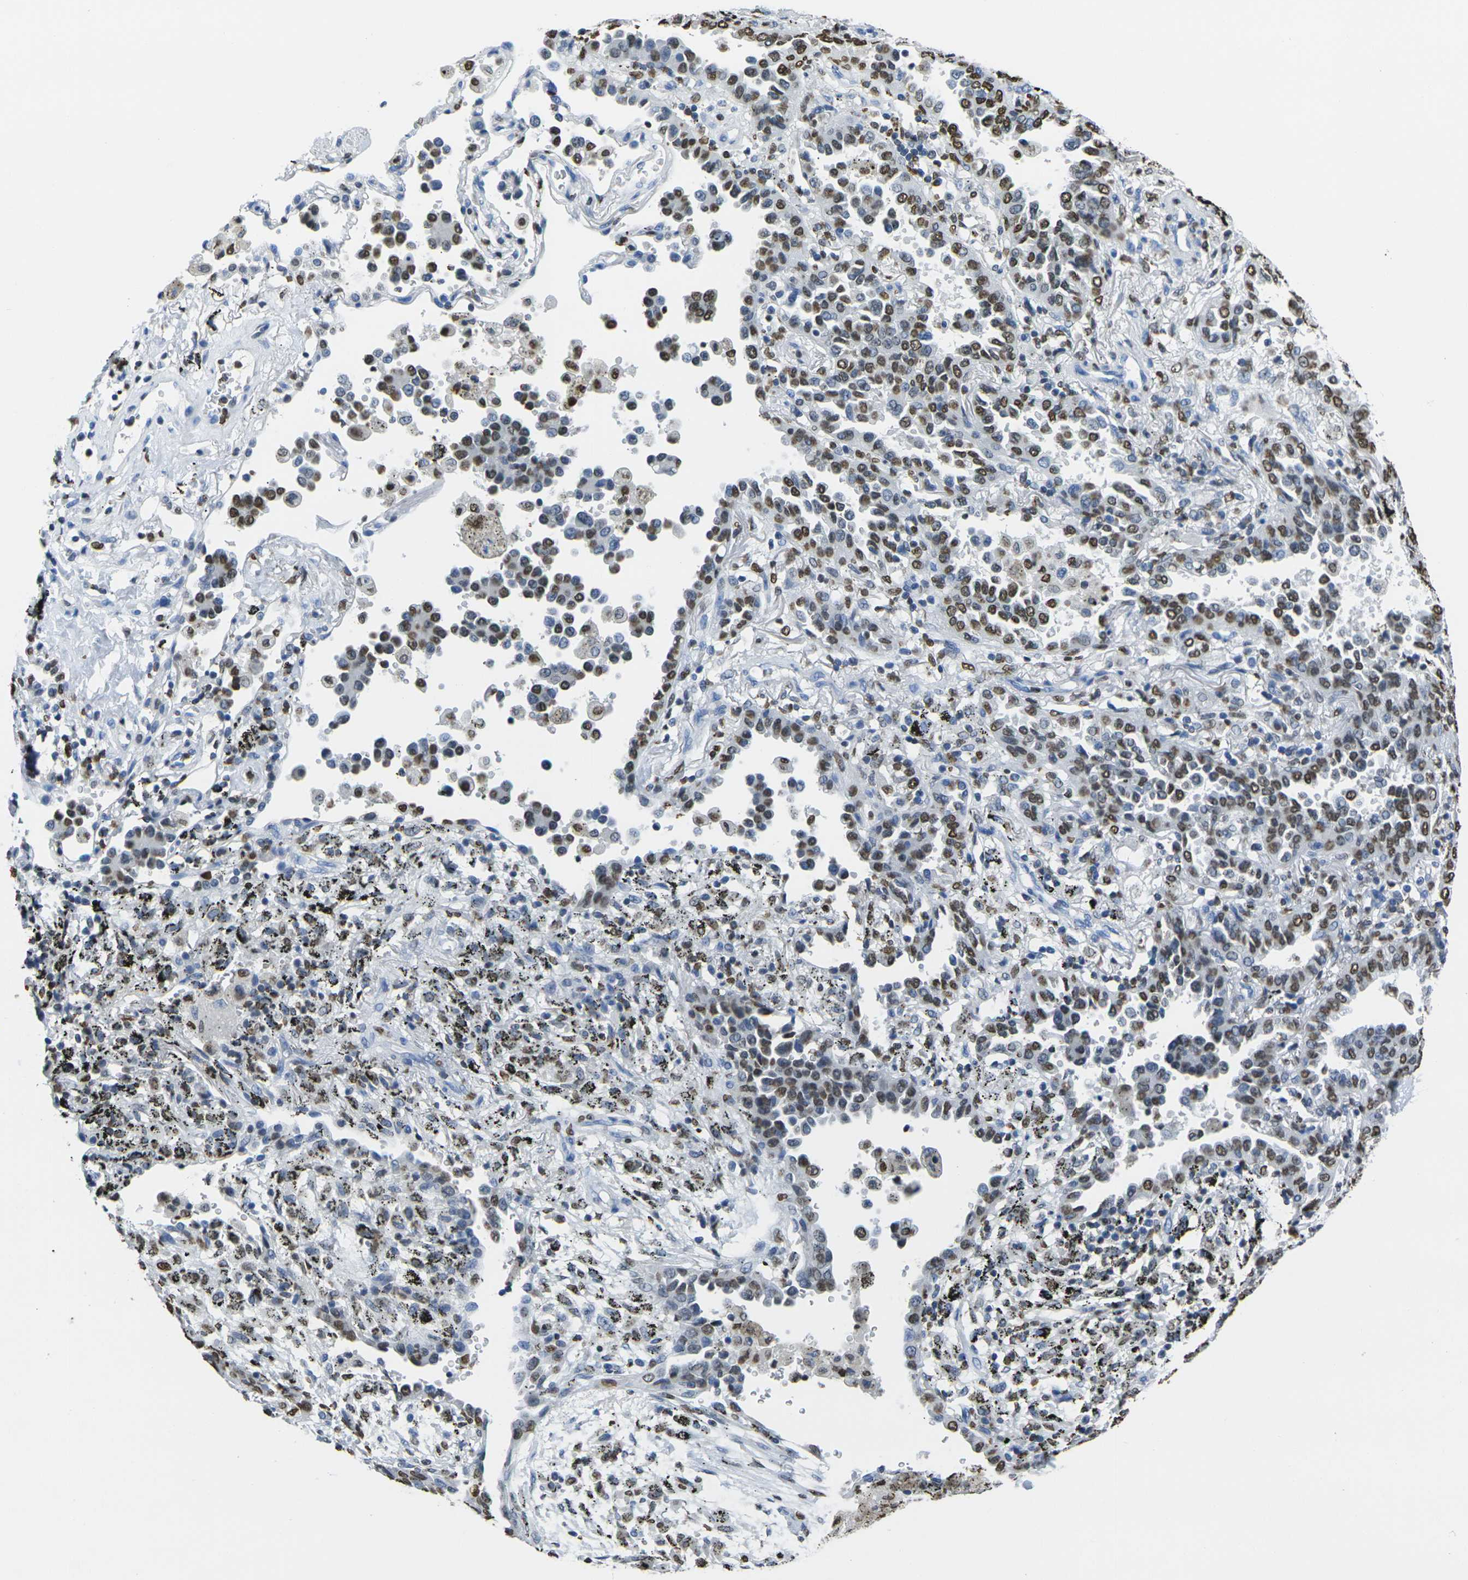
{"staining": {"intensity": "strong", "quantity": "25%-75%", "location": "nuclear"}, "tissue": "lung cancer", "cell_type": "Tumor cells", "image_type": "cancer", "snomed": [{"axis": "morphology", "description": "Normal tissue, NOS"}, {"axis": "morphology", "description": "Adenocarcinoma, NOS"}, {"axis": "topography", "description": "Lung"}], "caption": "Immunohistochemical staining of human lung cancer (adenocarcinoma) reveals high levels of strong nuclear protein expression in about 25%-75% of tumor cells.", "gene": "DRAXIN", "patient": {"sex": "male", "age": 59}}